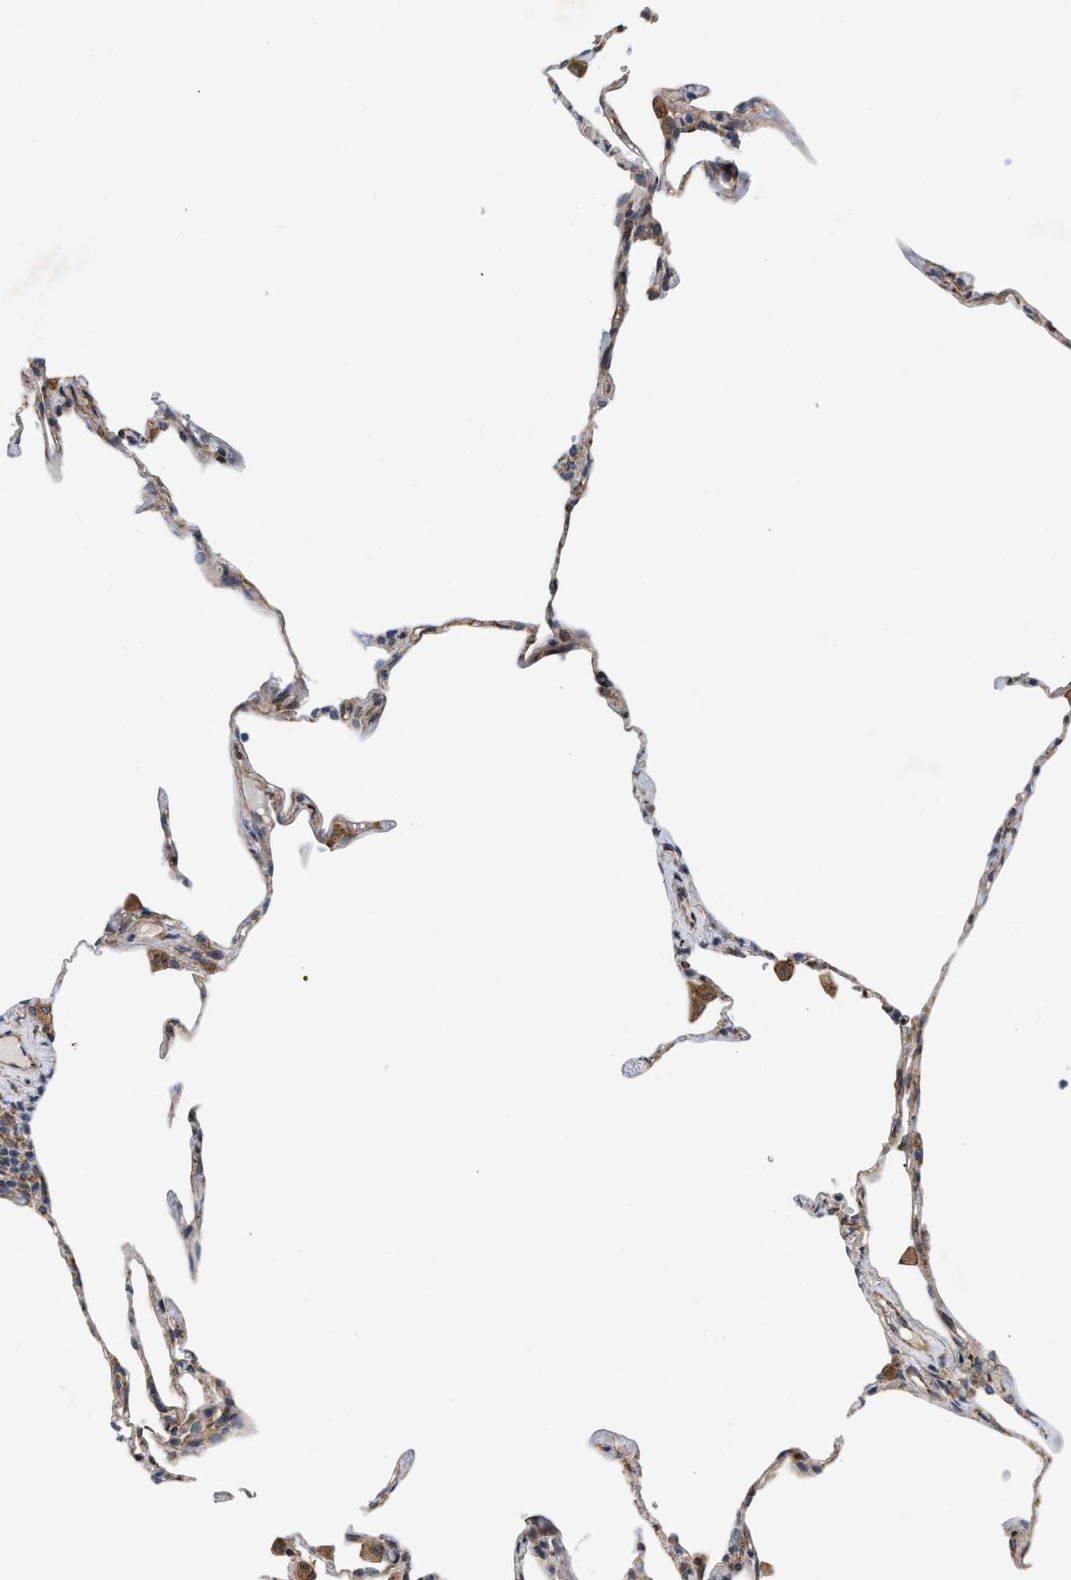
{"staining": {"intensity": "weak", "quantity": "25%-75%", "location": "cytoplasmic/membranous"}, "tissue": "lung", "cell_type": "Alveolar cells", "image_type": "normal", "snomed": [{"axis": "morphology", "description": "Normal tissue, NOS"}, {"axis": "topography", "description": "Lung"}], "caption": "Immunohistochemical staining of unremarkable lung shows low levels of weak cytoplasmic/membranous expression in approximately 25%-75% of alveolar cells.", "gene": "EOGT", "patient": {"sex": "male", "age": 59}}